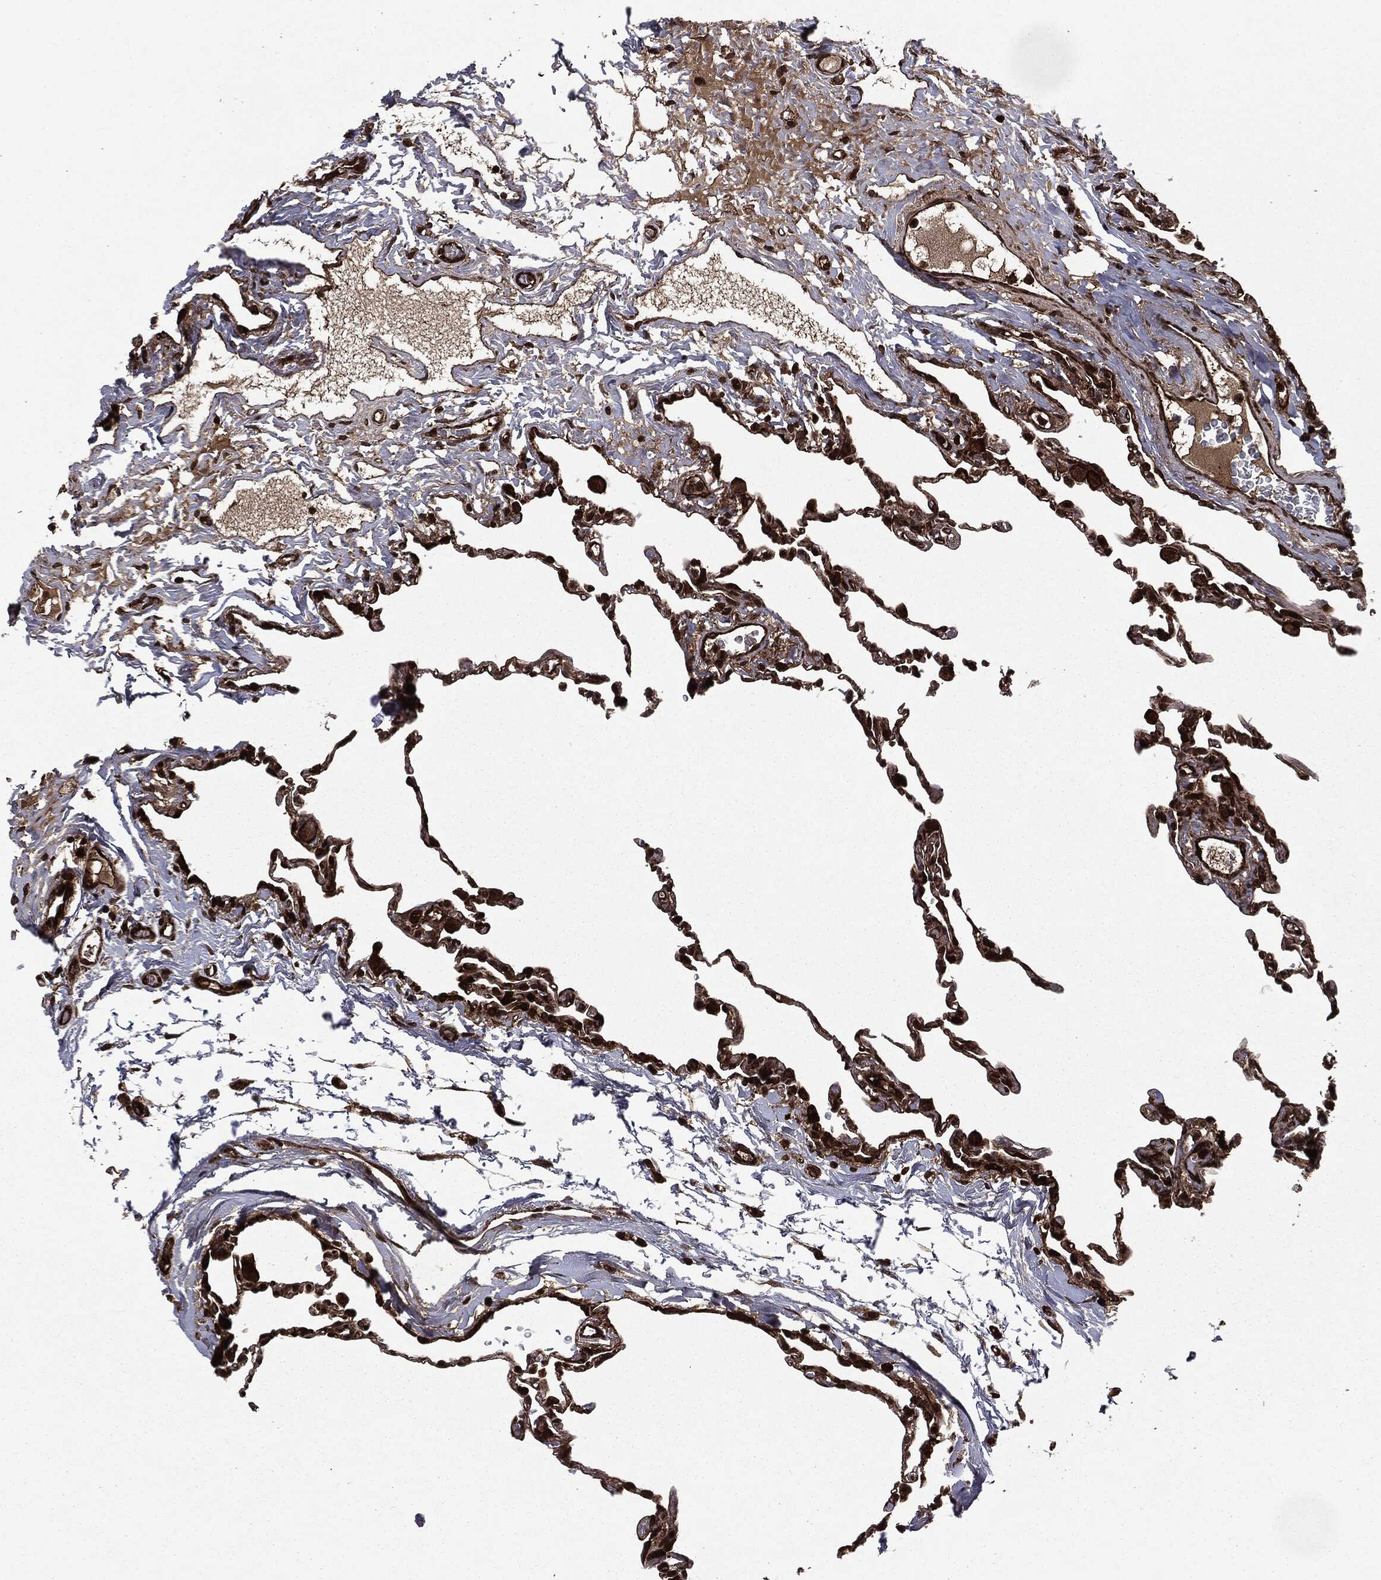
{"staining": {"intensity": "strong", "quantity": ">75%", "location": "cytoplasmic/membranous,nuclear"}, "tissue": "lung", "cell_type": "Alveolar cells", "image_type": "normal", "snomed": [{"axis": "morphology", "description": "Normal tissue, NOS"}, {"axis": "topography", "description": "Lung"}], "caption": "Strong cytoplasmic/membranous,nuclear expression is appreciated in about >75% of alveolar cells in normal lung.", "gene": "CARD6", "patient": {"sex": "female", "age": 57}}